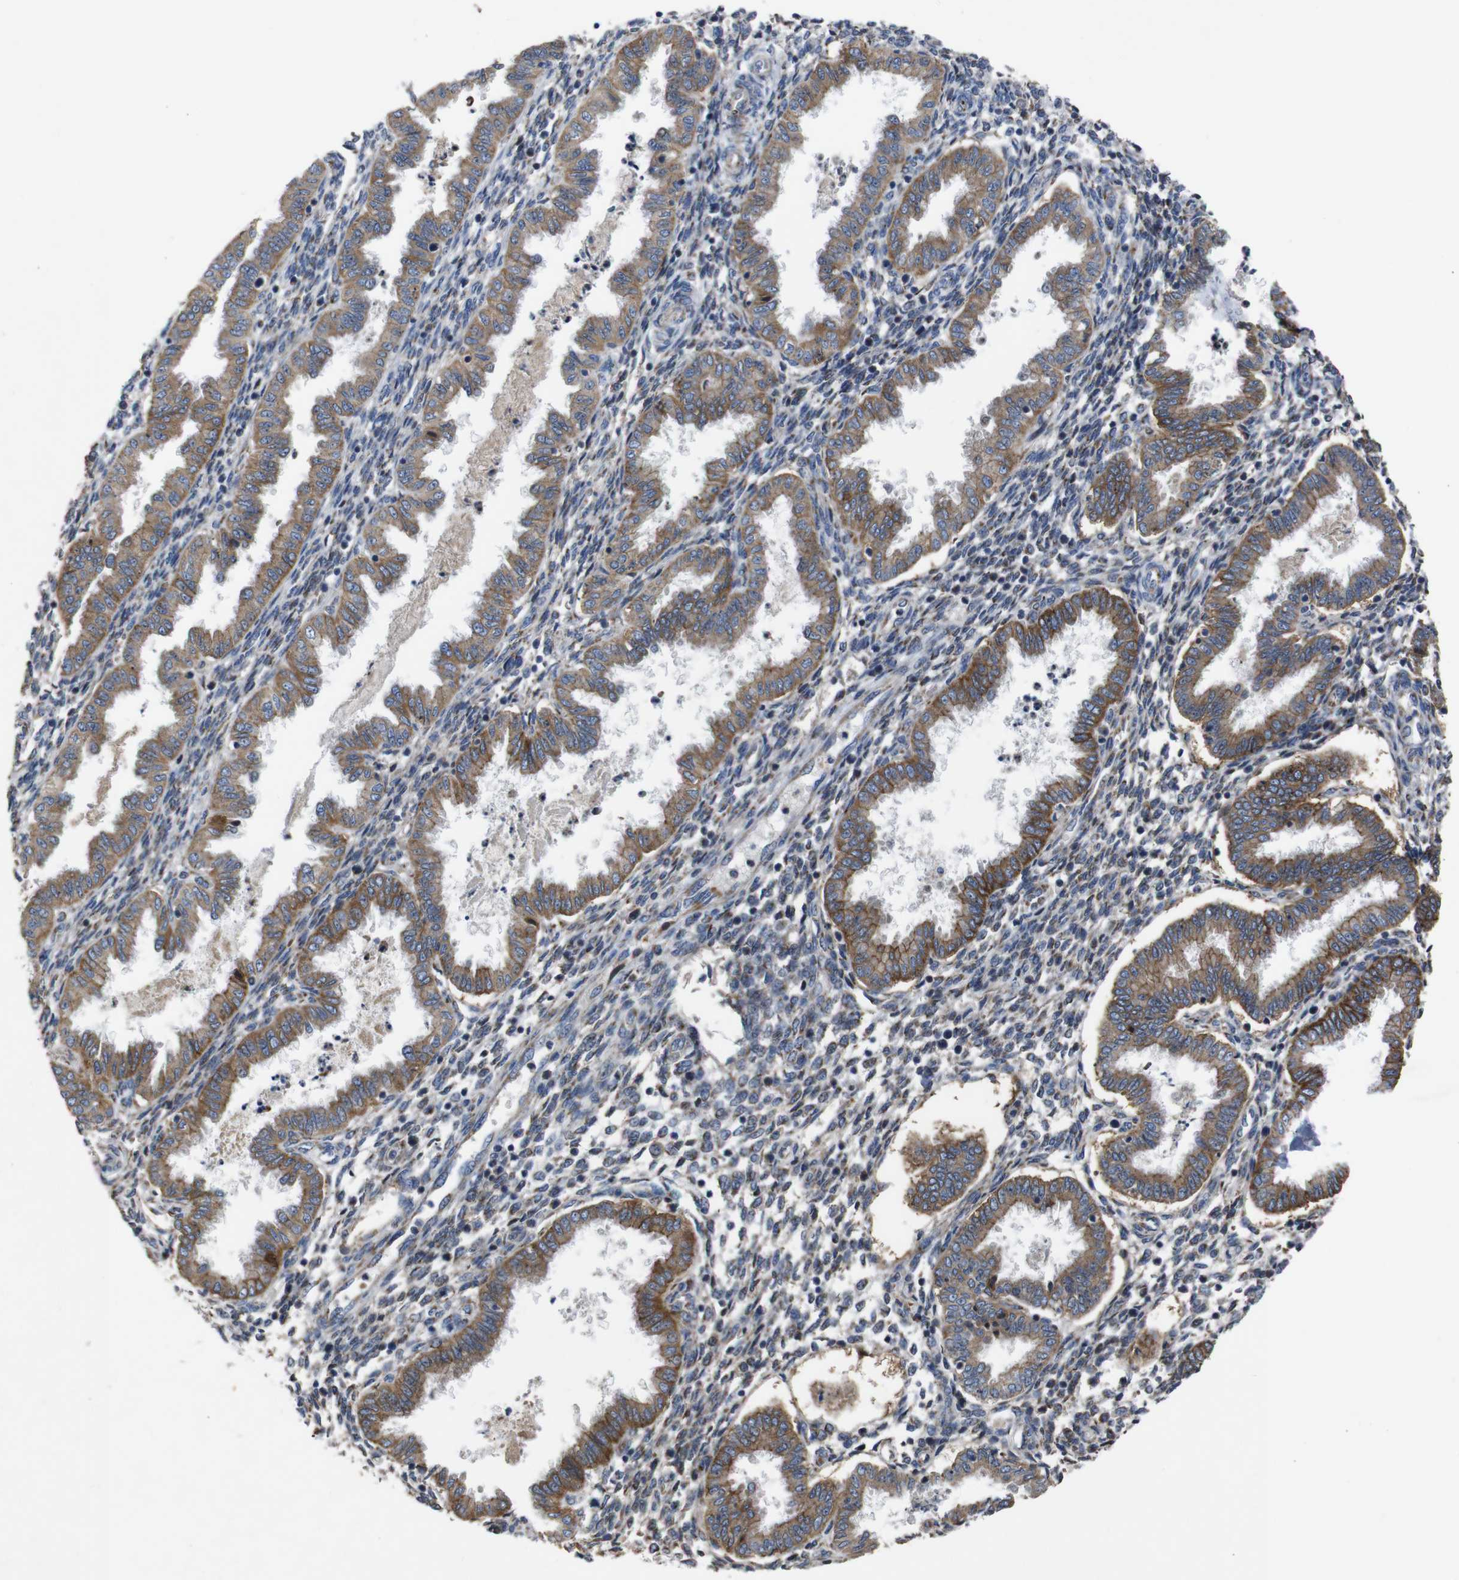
{"staining": {"intensity": "moderate", "quantity": "<25%", "location": "cytoplasmic/membranous"}, "tissue": "endometrium", "cell_type": "Cells in endometrial stroma", "image_type": "normal", "snomed": [{"axis": "morphology", "description": "Normal tissue, NOS"}, {"axis": "topography", "description": "Endometrium"}], "caption": "Immunohistochemical staining of unremarkable endometrium demonstrates <25% levels of moderate cytoplasmic/membranous protein expression in approximately <25% of cells in endometrial stroma.", "gene": "CHST10", "patient": {"sex": "female", "age": 33}}